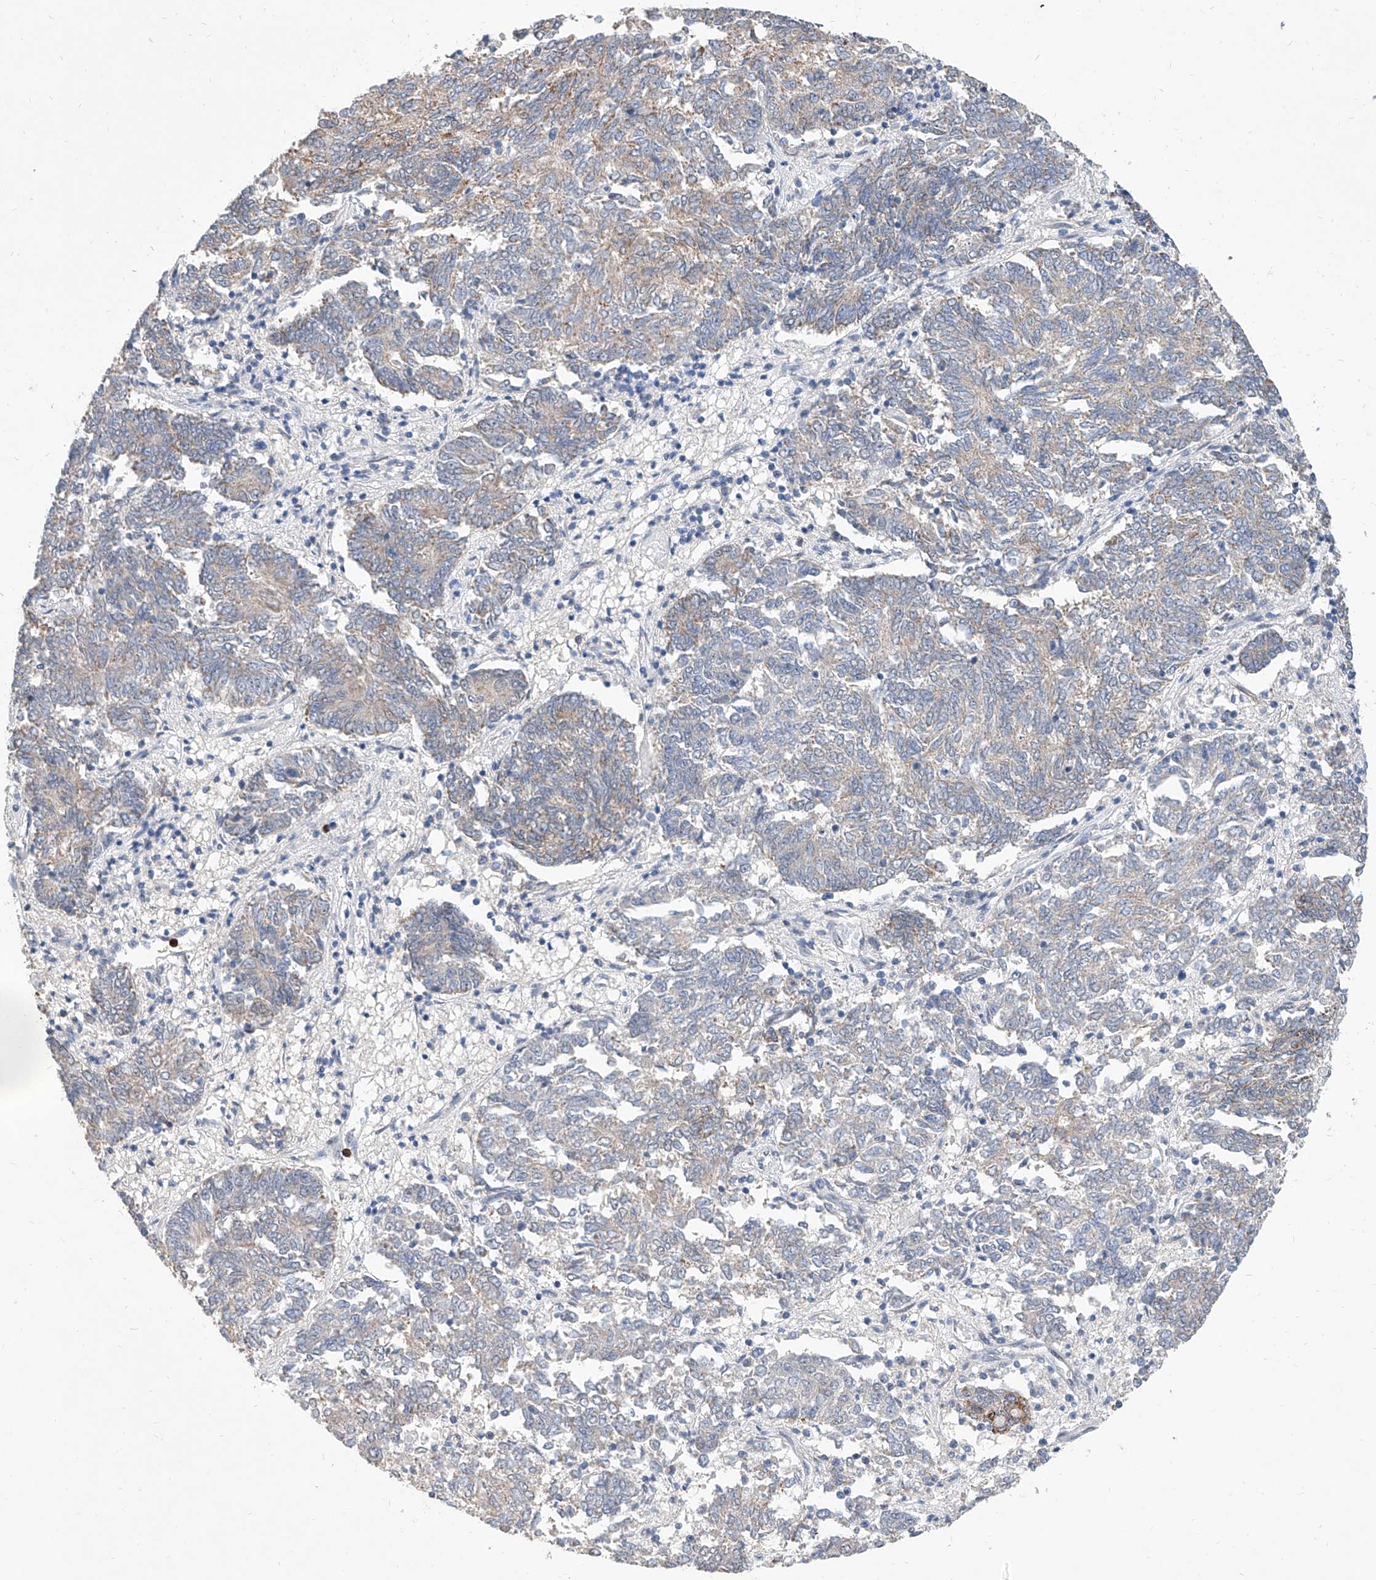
{"staining": {"intensity": "negative", "quantity": "none", "location": "none"}, "tissue": "endometrial cancer", "cell_type": "Tumor cells", "image_type": "cancer", "snomed": [{"axis": "morphology", "description": "Adenocarcinoma, NOS"}, {"axis": "topography", "description": "Endometrium"}], "caption": "Immunohistochemical staining of endometrial cancer displays no significant positivity in tumor cells.", "gene": "MFSD4B", "patient": {"sex": "female", "age": 80}}